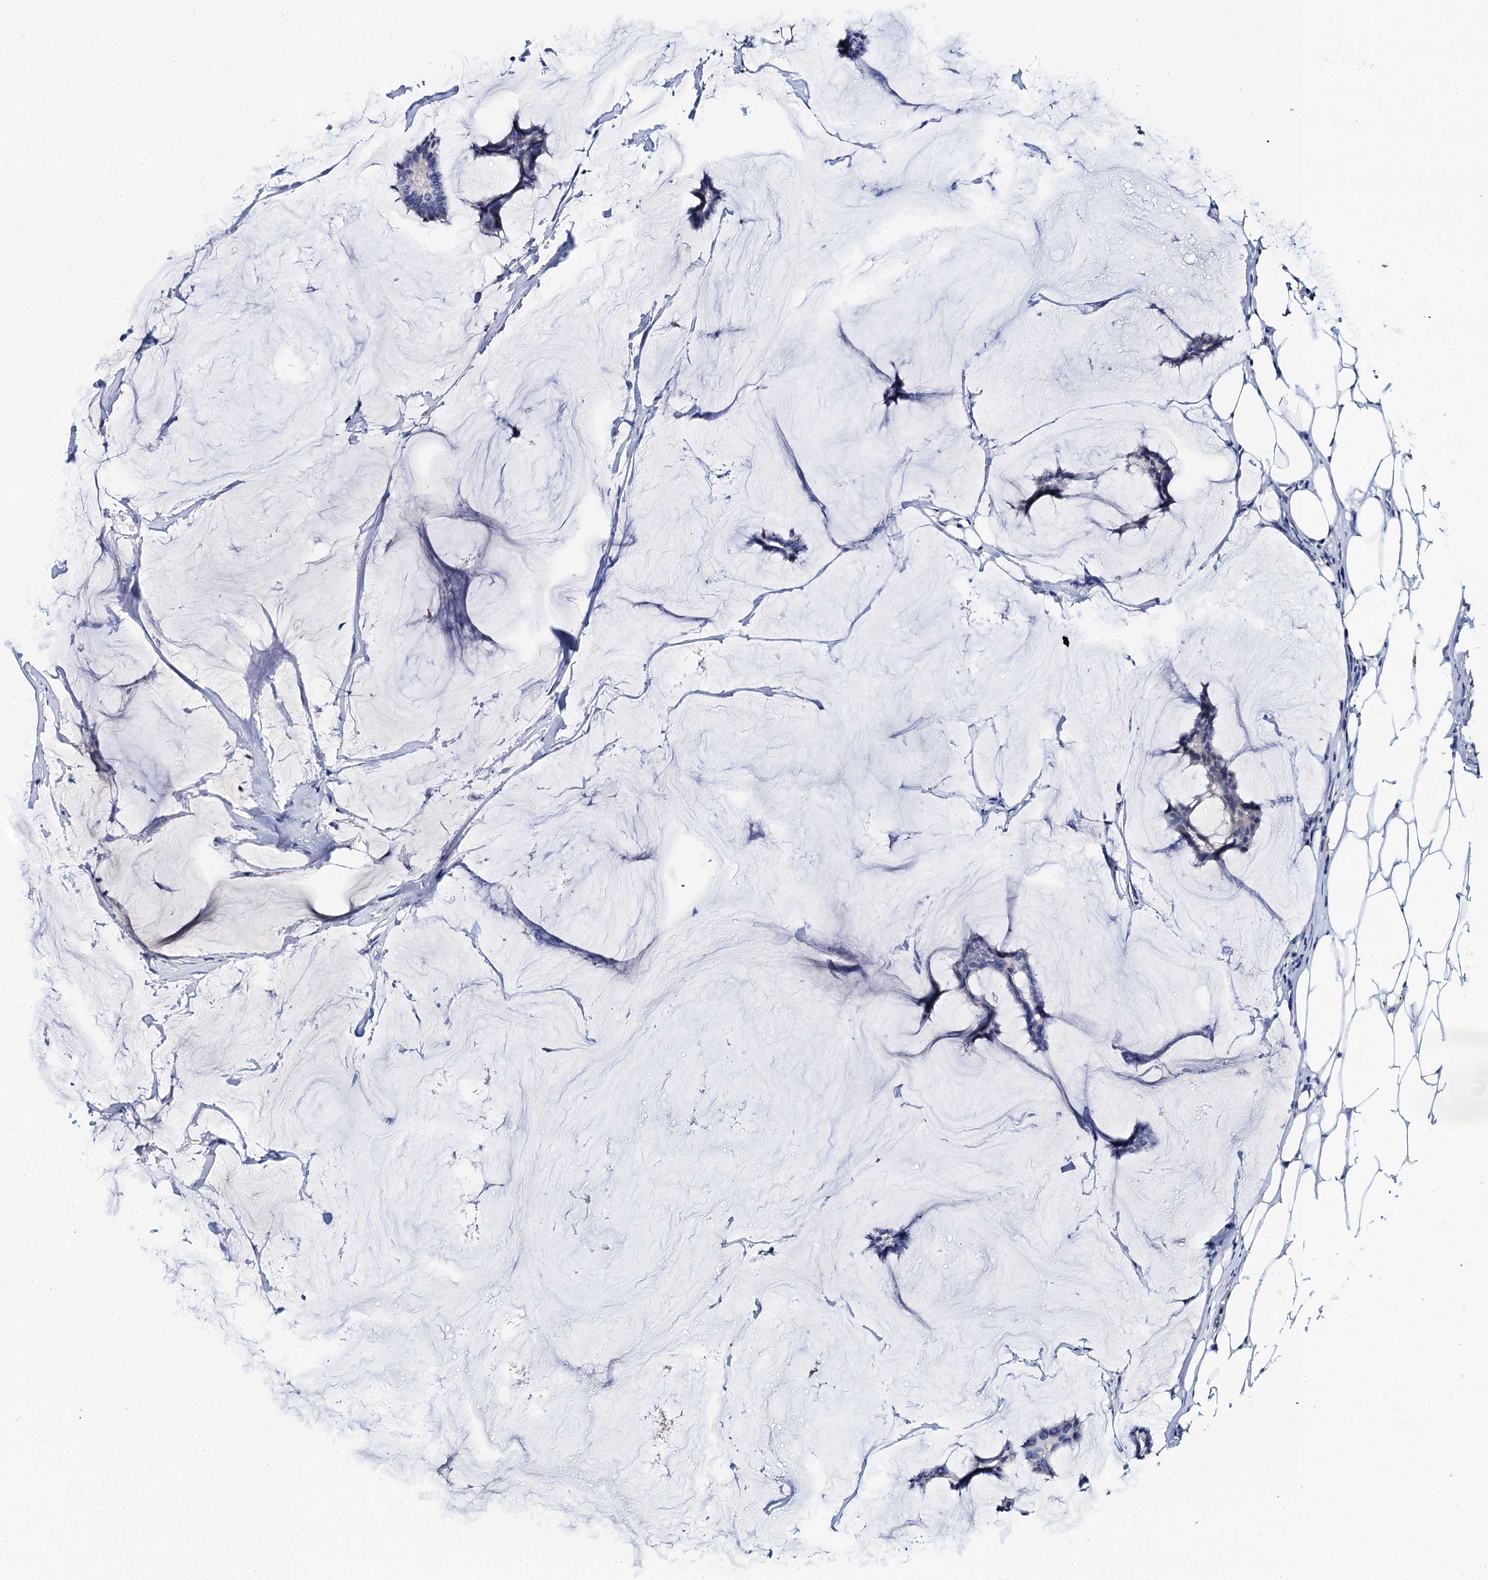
{"staining": {"intensity": "negative", "quantity": "none", "location": "none"}, "tissue": "breast cancer", "cell_type": "Tumor cells", "image_type": "cancer", "snomed": [{"axis": "morphology", "description": "Duct carcinoma"}, {"axis": "topography", "description": "Breast"}], "caption": "A high-resolution histopathology image shows immunohistochemistry staining of breast cancer, which exhibits no significant positivity in tumor cells.", "gene": "LYPD3", "patient": {"sex": "female", "age": 93}}